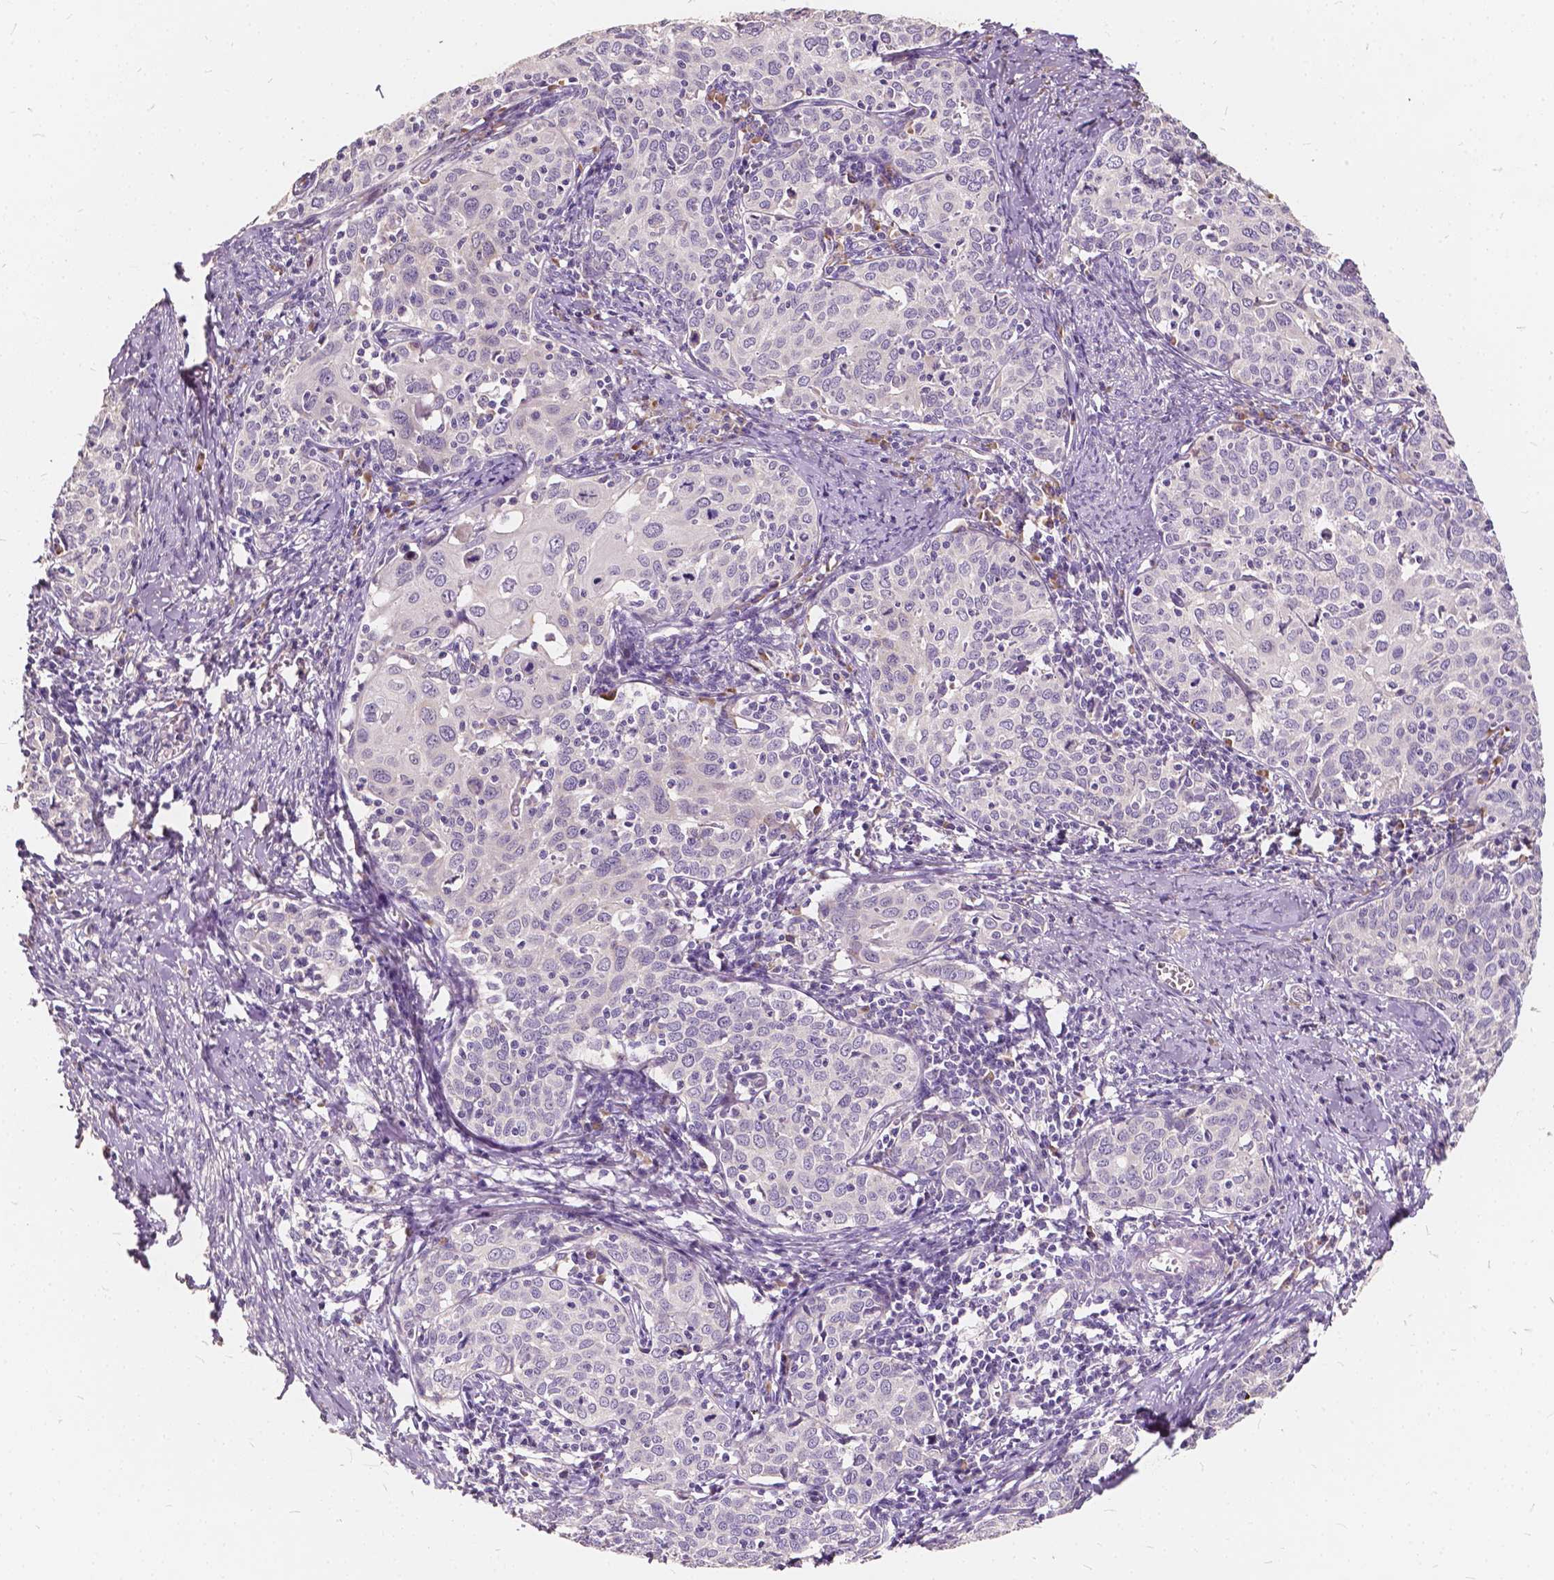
{"staining": {"intensity": "negative", "quantity": "none", "location": "none"}, "tissue": "cervical cancer", "cell_type": "Tumor cells", "image_type": "cancer", "snomed": [{"axis": "morphology", "description": "Squamous cell carcinoma, NOS"}, {"axis": "topography", "description": "Cervix"}], "caption": "This is a photomicrograph of immunohistochemistry staining of squamous cell carcinoma (cervical), which shows no positivity in tumor cells.", "gene": "SLC7A8", "patient": {"sex": "female", "age": 62}}